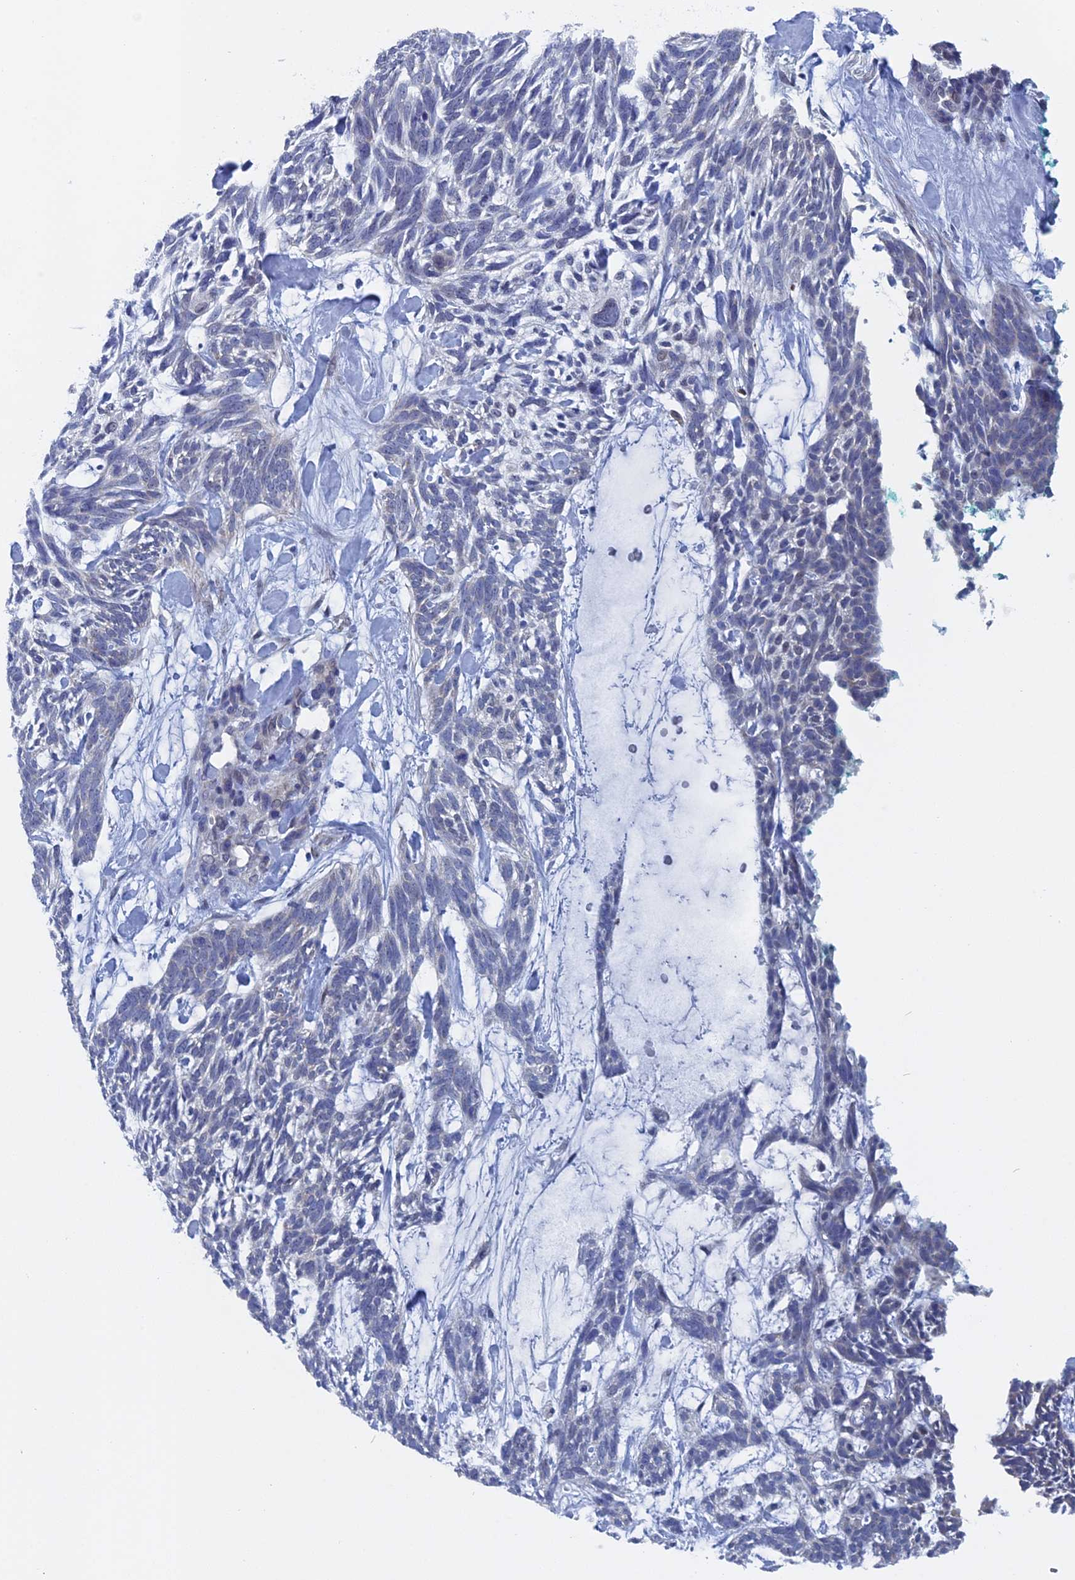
{"staining": {"intensity": "negative", "quantity": "none", "location": "none"}, "tissue": "skin cancer", "cell_type": "Tumor cells", "image_type": "cancer", "snomed": [{"axis": "morphology", "description": "Basal cell carcinoma"}, {"axis": "topography", "description": "Skin"}], "caption": "This photomicrograph is of skin cancer stained with IHC to label a protein in brown with the nuclei are counter-stained blue. There is no staining in tumor cells.", "gene": "MTRF1", "patient": {"sex": "male", "age": 88}}